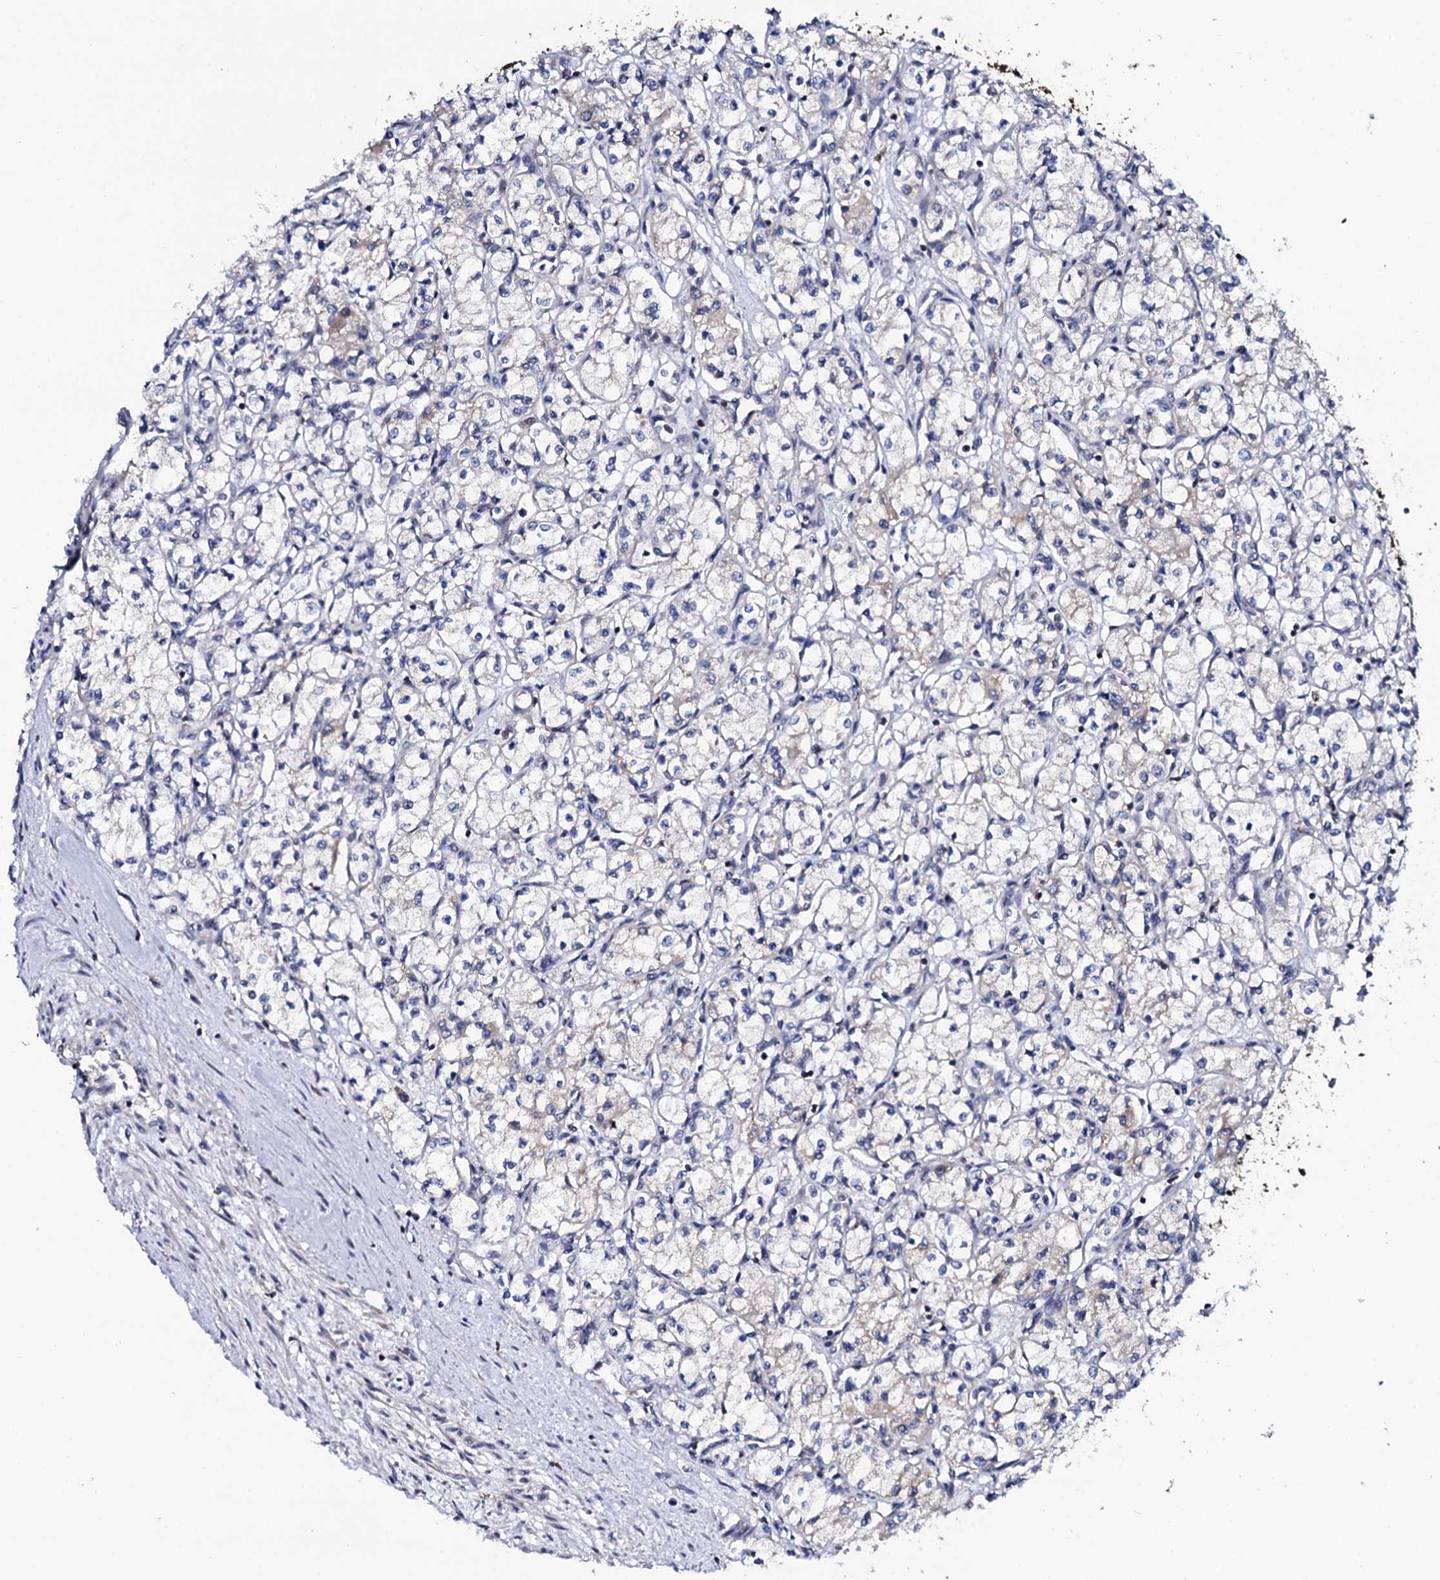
{"staining": {"intensity": "negative", "quantity": "none", "location": "none"}, "tissue": "renal cancer", "cell_type": "Tumor cells", "image_type": "cancer", "snomed": [{"axis": "morphology", "description": "Adenocarcinoma, NOS"}, {"axis": "topography", "description": "Kidney"}], "caption": "Immunohistochemical staining of adenocarcinoma (renal) shows no significant positivity in tumor cells. The staining is performed using DAB brown chromogen with nuclei counter-stained in using hematoxylin.", "gene": "COG4", "patient": {"sex": "male", "age": 59}}